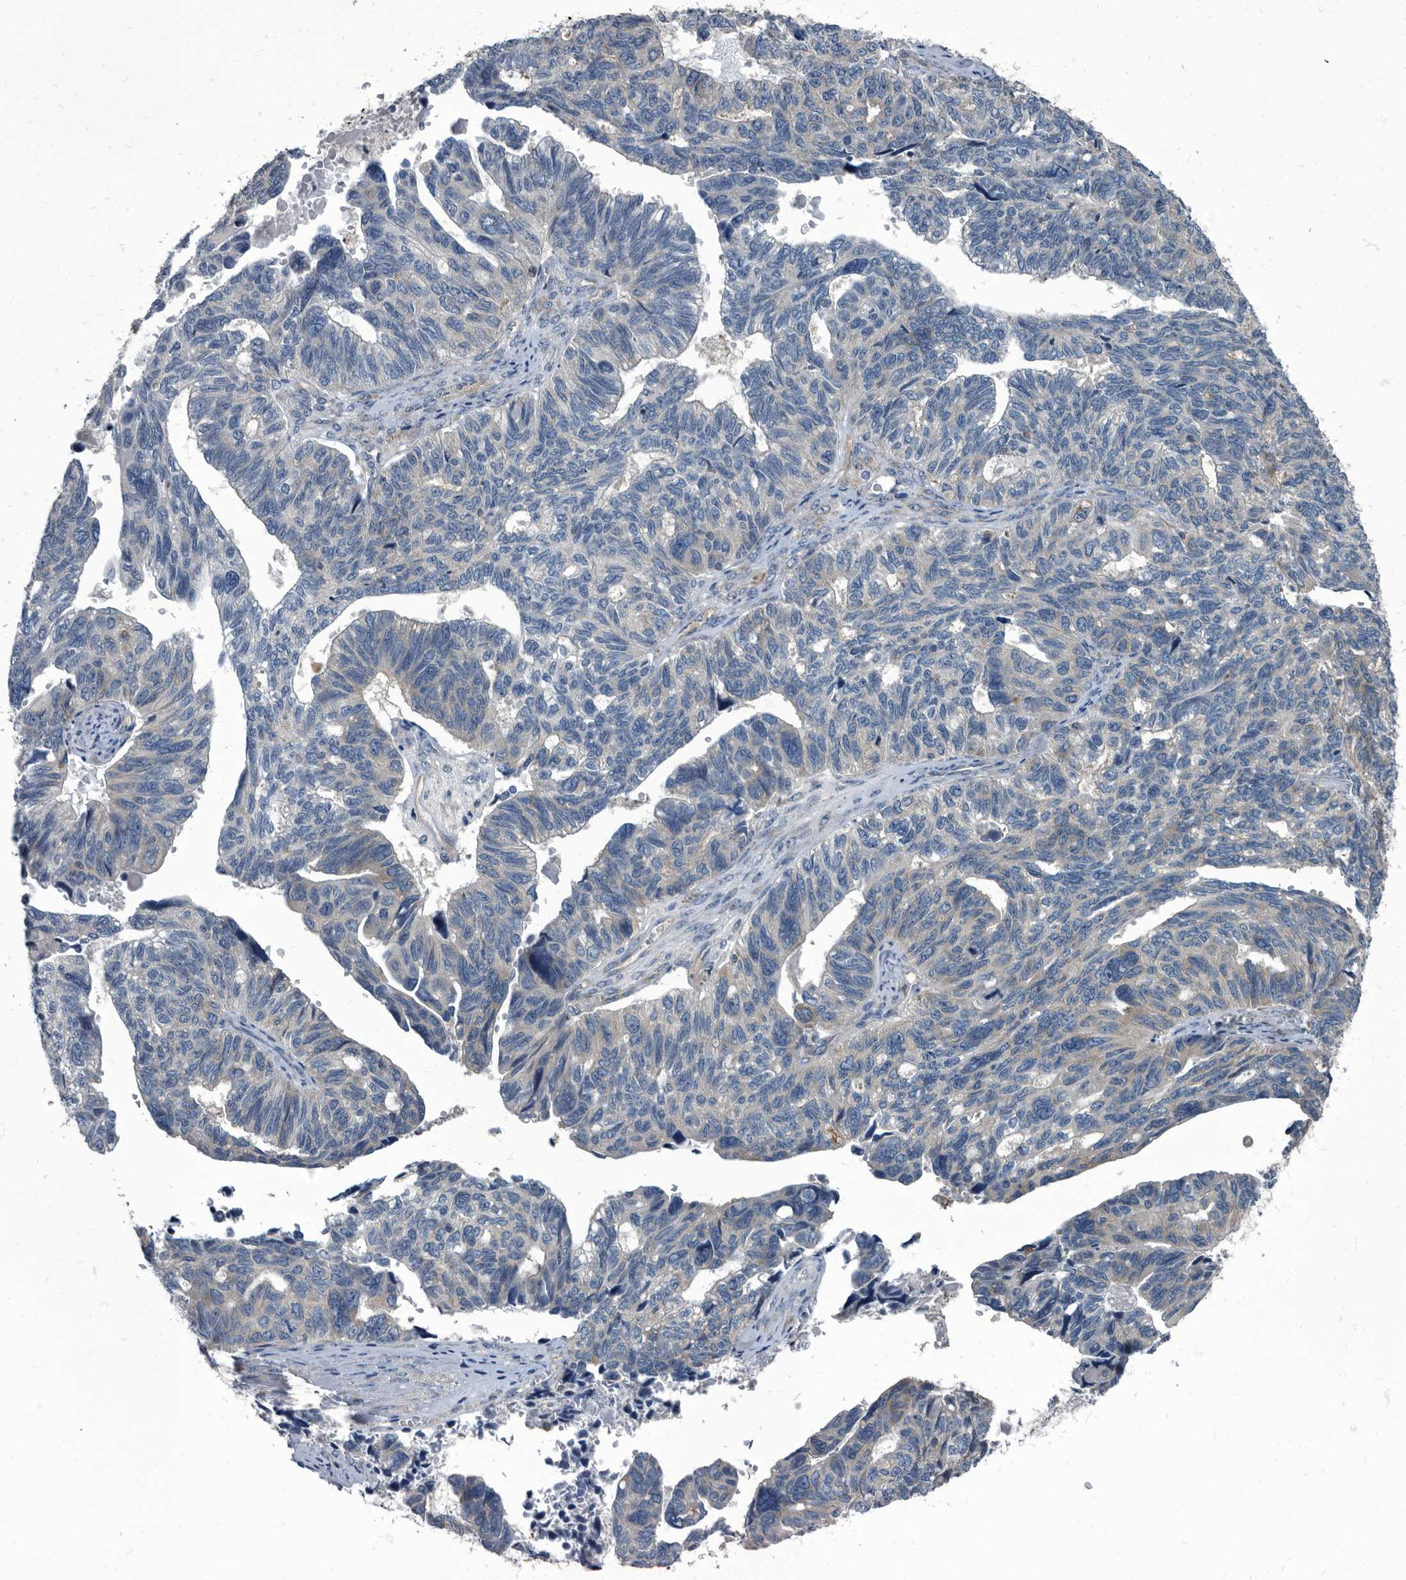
{"staining": {"intensity": "negative", "quantity": "none", "location": "none"}, "tissue": "ovarian cancer", "cell_type": "Tumor cells", "image_type": "cancer", "snomed": [{"axis": "morphology", "description": "Cystadenocarcinoma, serous, NOS"}, {"axis": "topography", "description": "Ovary"}], "caption": "Immunohistochemical staining of ovarian cancer exhibits no significant positivity in tumor cells. The staining is performed using DAB (3,3'-diaminobenzidine) brown chromogen with nuclei counter-stained in using hematoxylin.", "gene": "CDV3", "patient": {"sex": "female", "age": 79}}